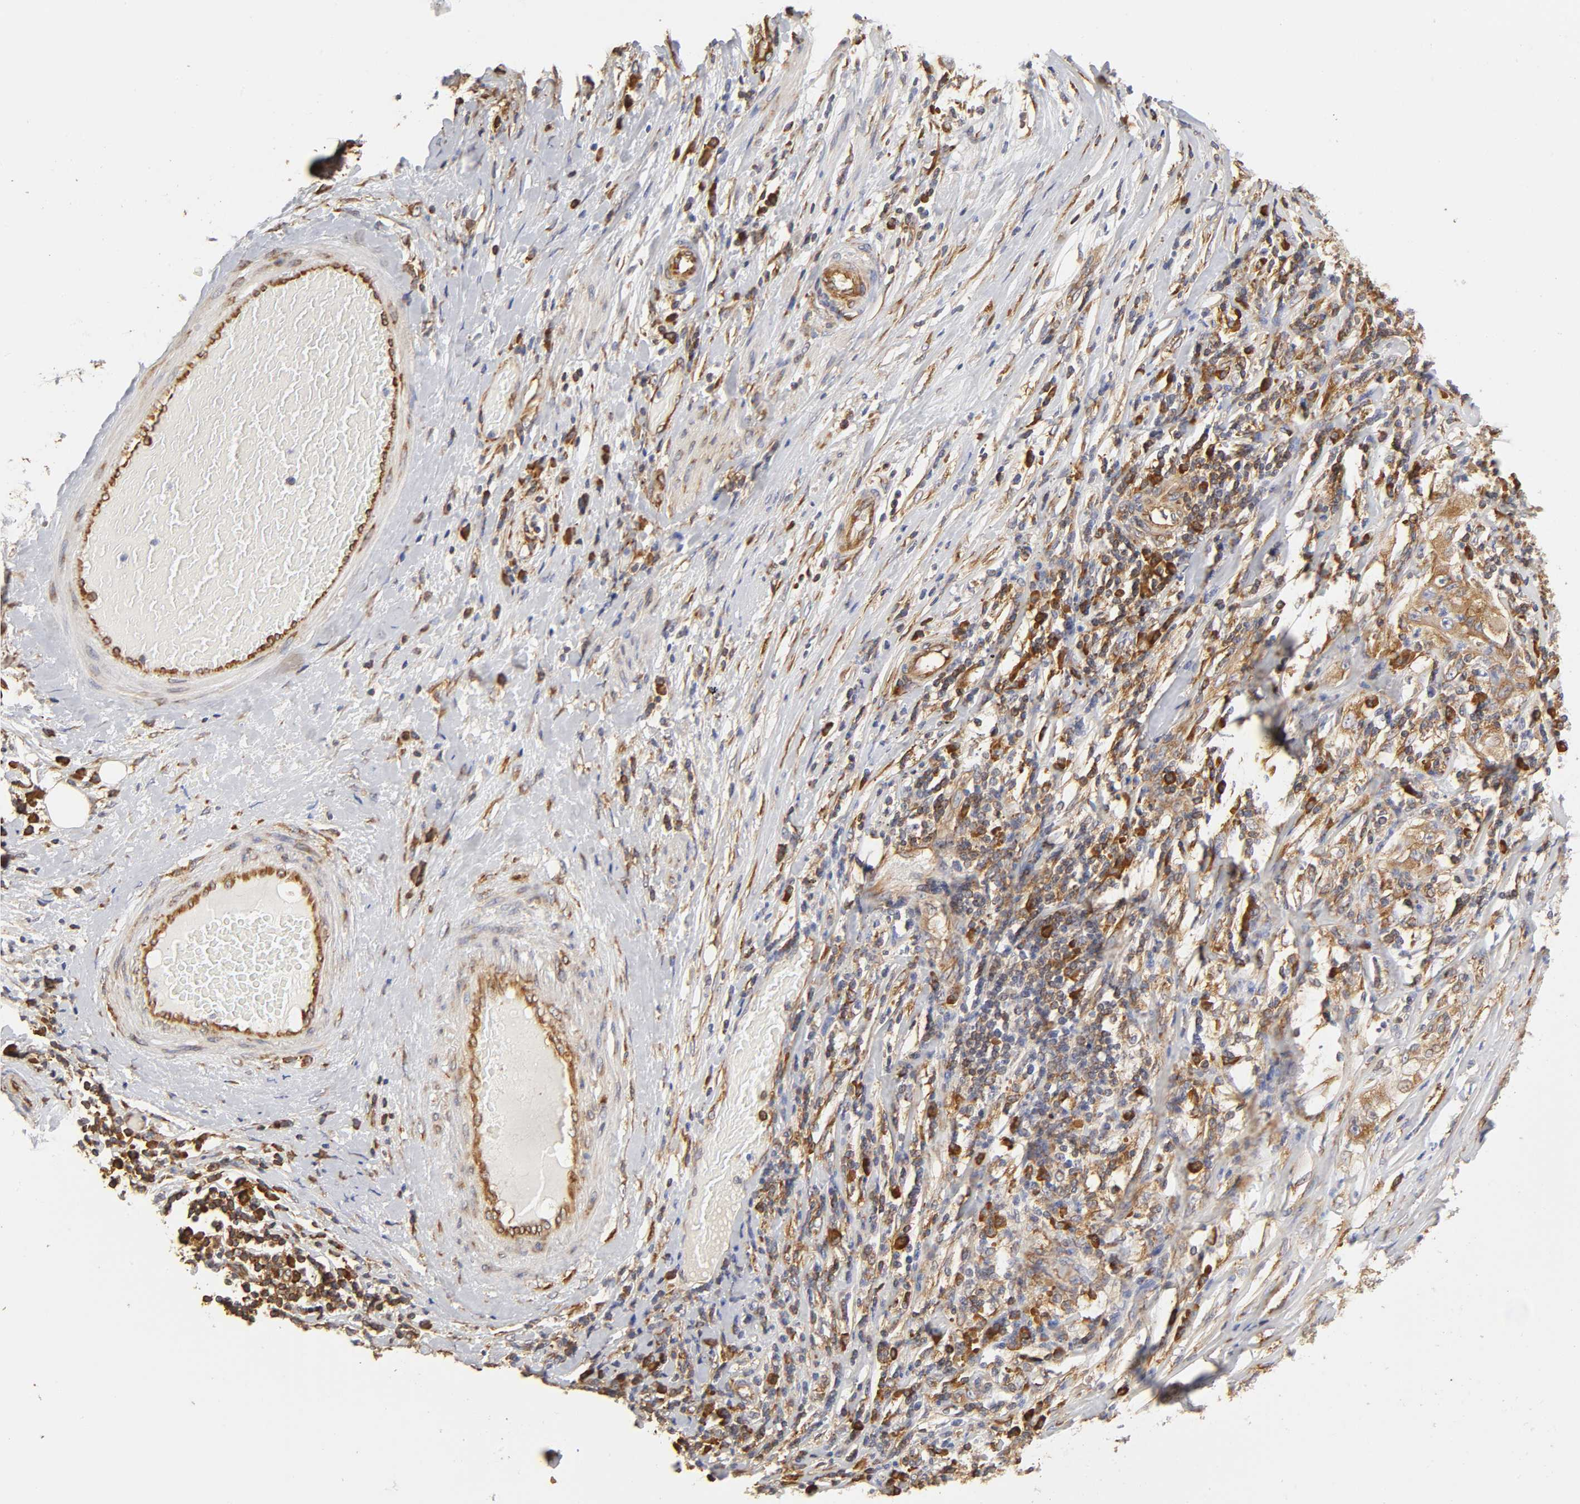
{"staining": {"intensity": "moderate", "quantity": ">75%", "location": "cytoplasmic/membranous"}, "tissue": "lung cancer", "cell_type": "Tumor cells", "image_type": "cancer", "snomed": [{"axis": "morphology", "description": "Inflammation, NOS"}, {"axis": "morphology", "description": "Squamous cell carcinoma, NOS"}, {"axis": "topography", "description": "Lymph node"}, {"axis": "topography", "description": "Soft tissue"}, {"axis": "topography", "description": "Lung"}], "caption": "The immunohistochemical stain labels moderate cytoplasmic/membranous positivity in tumor cells of lung cancer tissue. The staining was performed using DAB to visualize the protein expression in brown, while the nuclei were stained in blue with hematoxylin (Magnification: 20x).", "gene": "RPL14", "patient": {"sex": "male", "age": 66}}